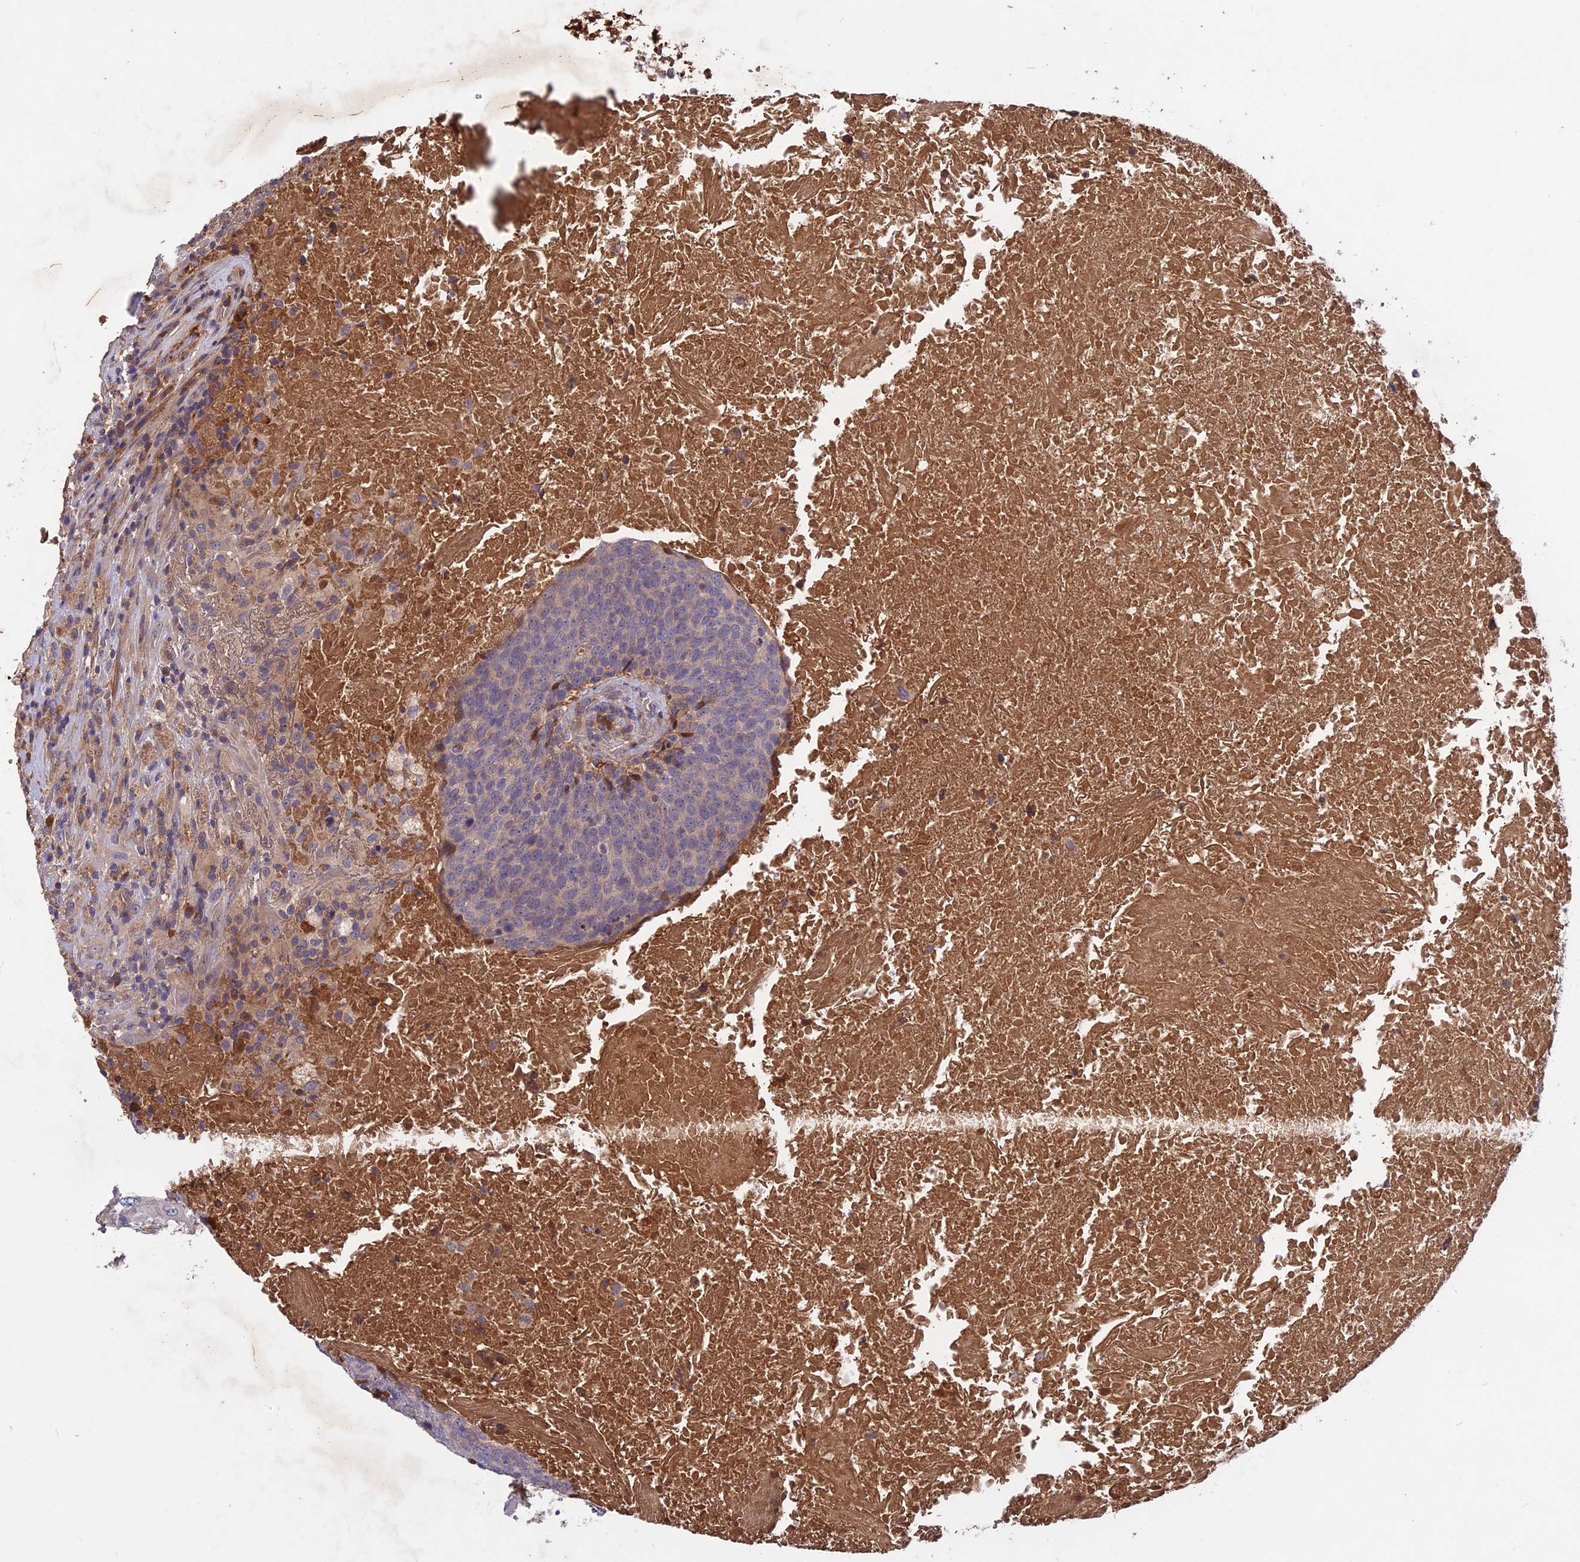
{"staining": {"intensity": "negative", "quantity": "none", "location": "none"}, "tissue": "head and neck cancer", "cell_type": "Tumor cells", "image_type": "cancer", "snomed": [{"axis": "morphology", "description": "Squamous cell carcinoma, NOS"}, {"axis": "morphology", "description": "Squamous cell carcinoma, metastatic, NOS"}, {"axis": "topography", "description": "Lymph node"}, {"axis": "topography", "description": "Head-Neck"}], "caption": "This micrograph is of squamous cell carcinoma (head and neck) stained with immunohistochemistry to label a protein in brown with the nuclei are counter-stained blue. There is no expression in tumor cells.", "gene": "ADO", "patient": {"sex": "male", "age": 62}}